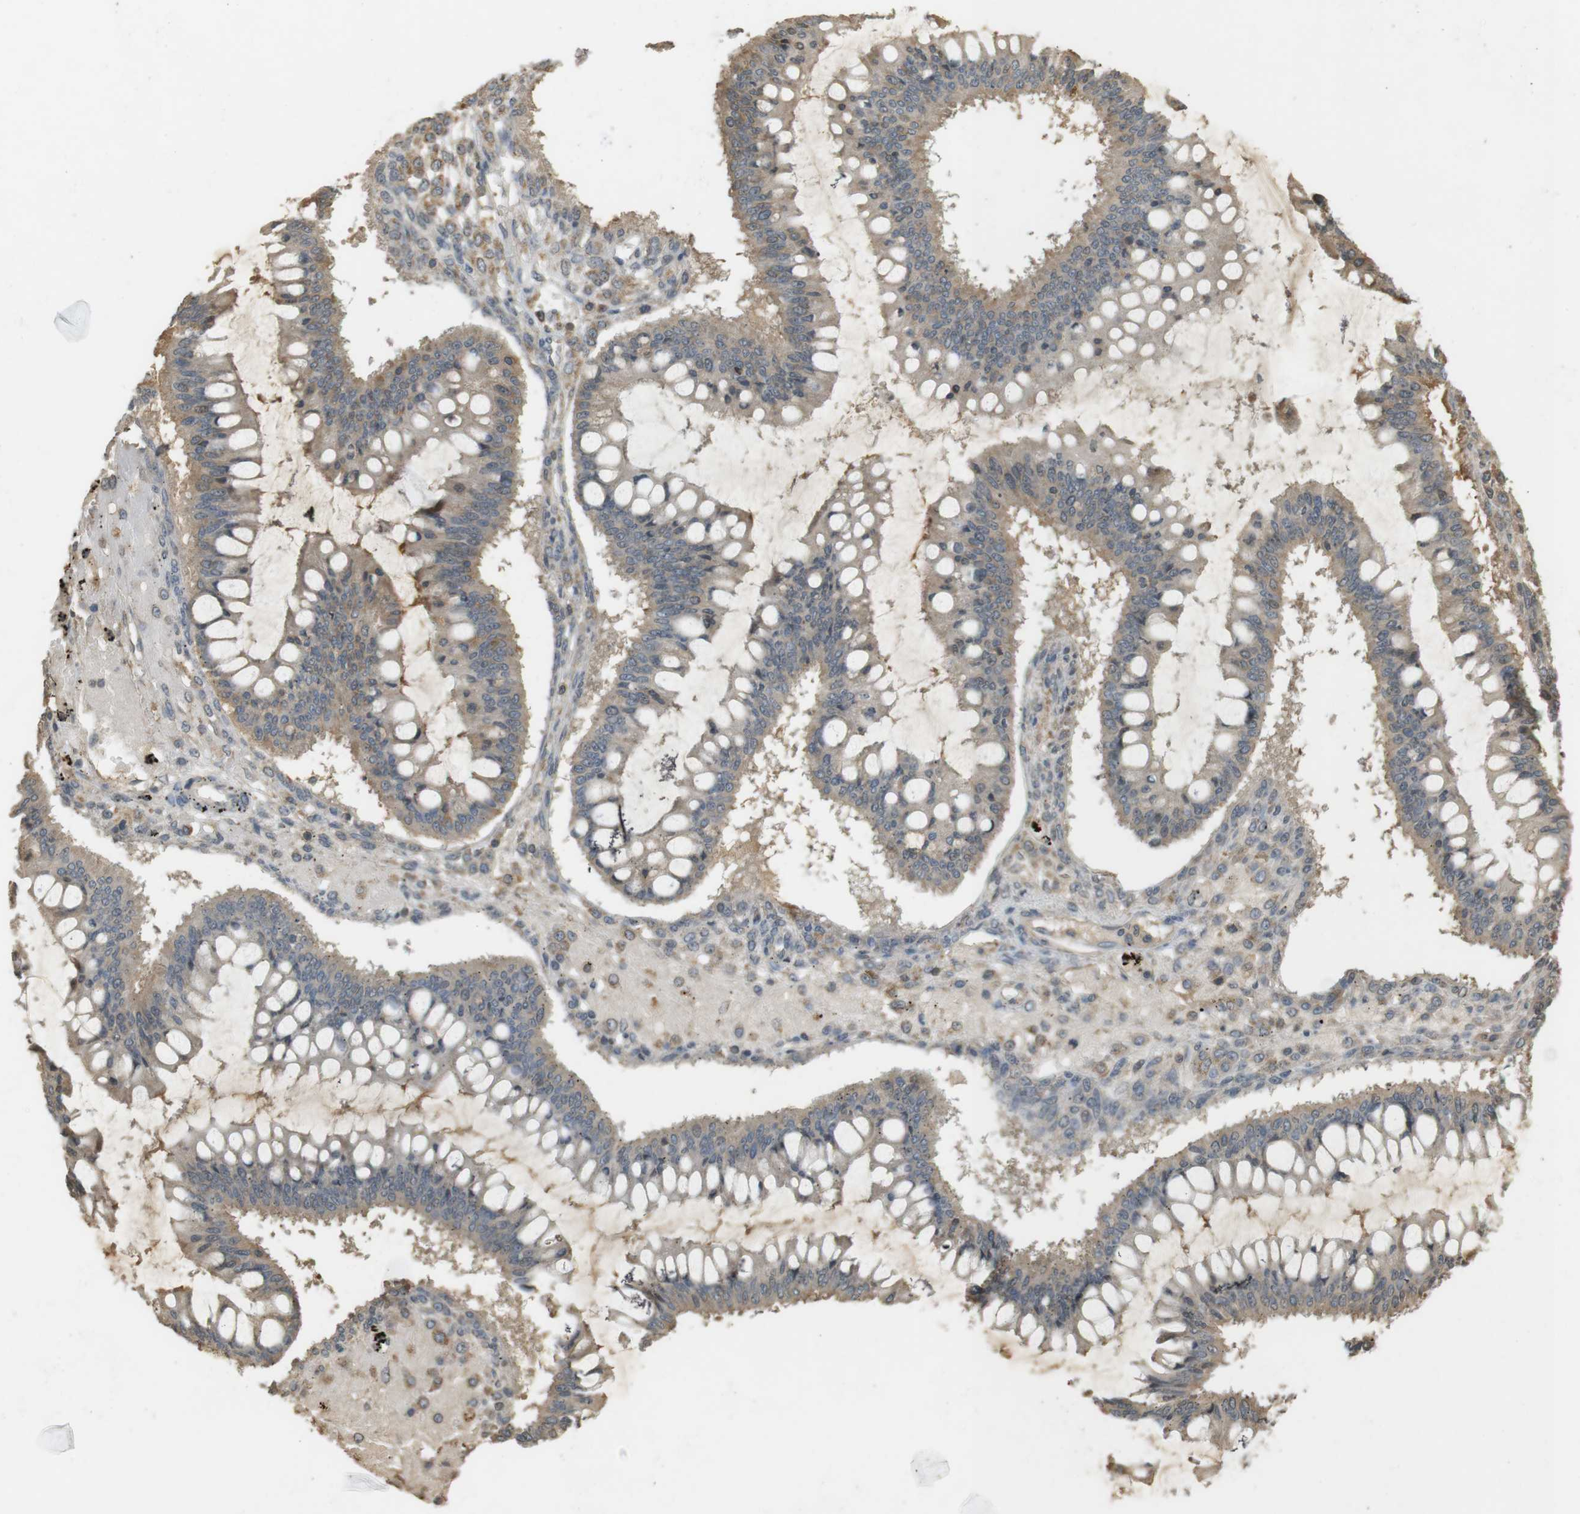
{"staining": {"intensity": "moderate", "quantity": "<25%", "location": "cytoplasmic/membranous"}, "tissue": "ovarian cancer", "cell_type": "Tumor cells", "image_type": "cancer", "snomed": [{"axis": "morphology", "description": "Cystadenocarcinoma, mucinous, NOS"}, {"axis": "topography", "description": "Ovary"}], "caption": "Mucinous cystadenocarcinoma (ovarian) stained for a protein reveals moderate cytoplasmic/membranous positivity in tumor cells.", "gene": "SRR", "patient": {"sex": "female", "age": 73}}